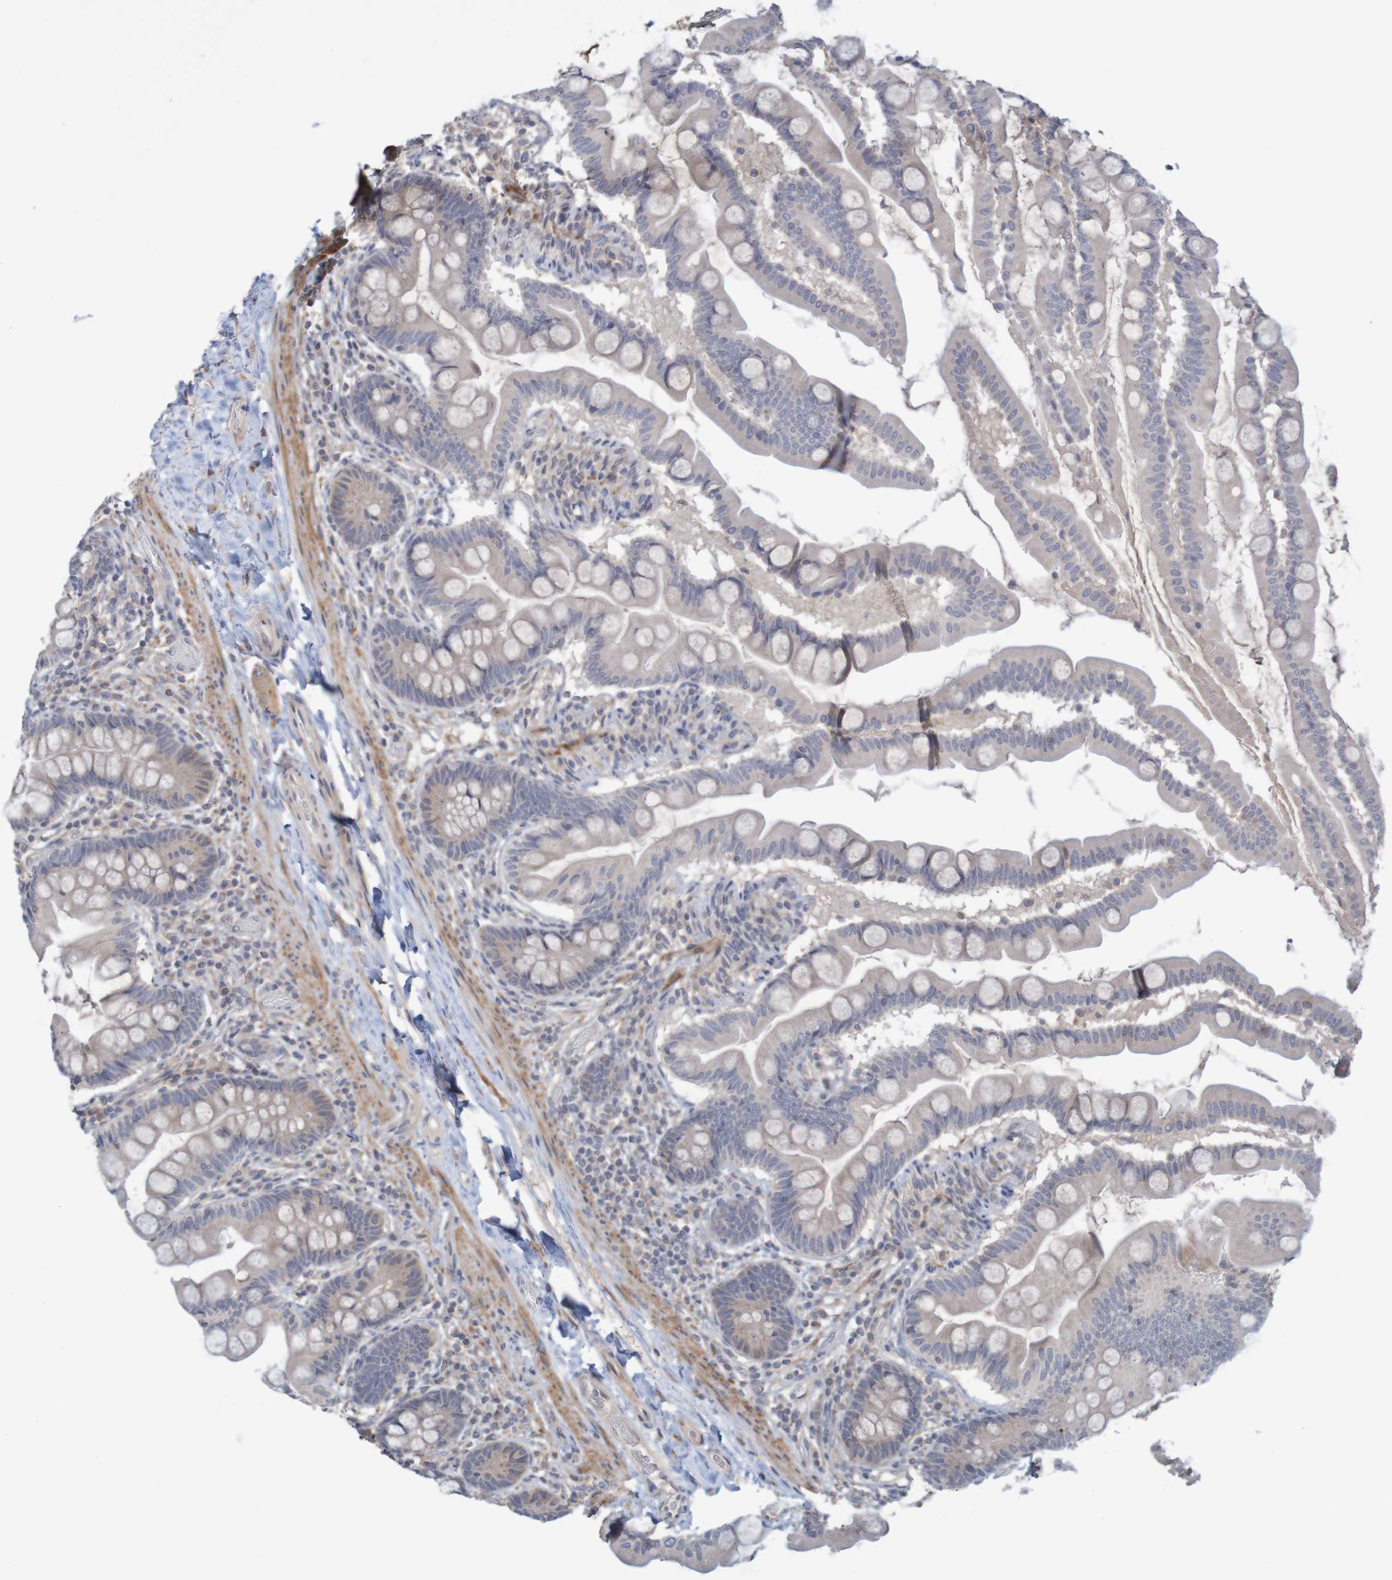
{"staining": {"intensity": "weak", "quantity": "25%-75%", "location": "cytoplasmic/membranous"}, "tissue": "small intestine", "cell_type": "Glandular cells", "image_type": "normal", "snomed": [{"axis": "morphology", "description": "Normal tissue, NOS"}, {"axis": "topography", "description": "Small intestine"}], "caption": "DAB immunohistochemical staining of normal small intestine exhibits weak cytoplasmic/membranous protein staining in approximately 25%-75% of glandular cells.", "gene": "ANKK1", "patient": {"sex": "female", "age": 56}}